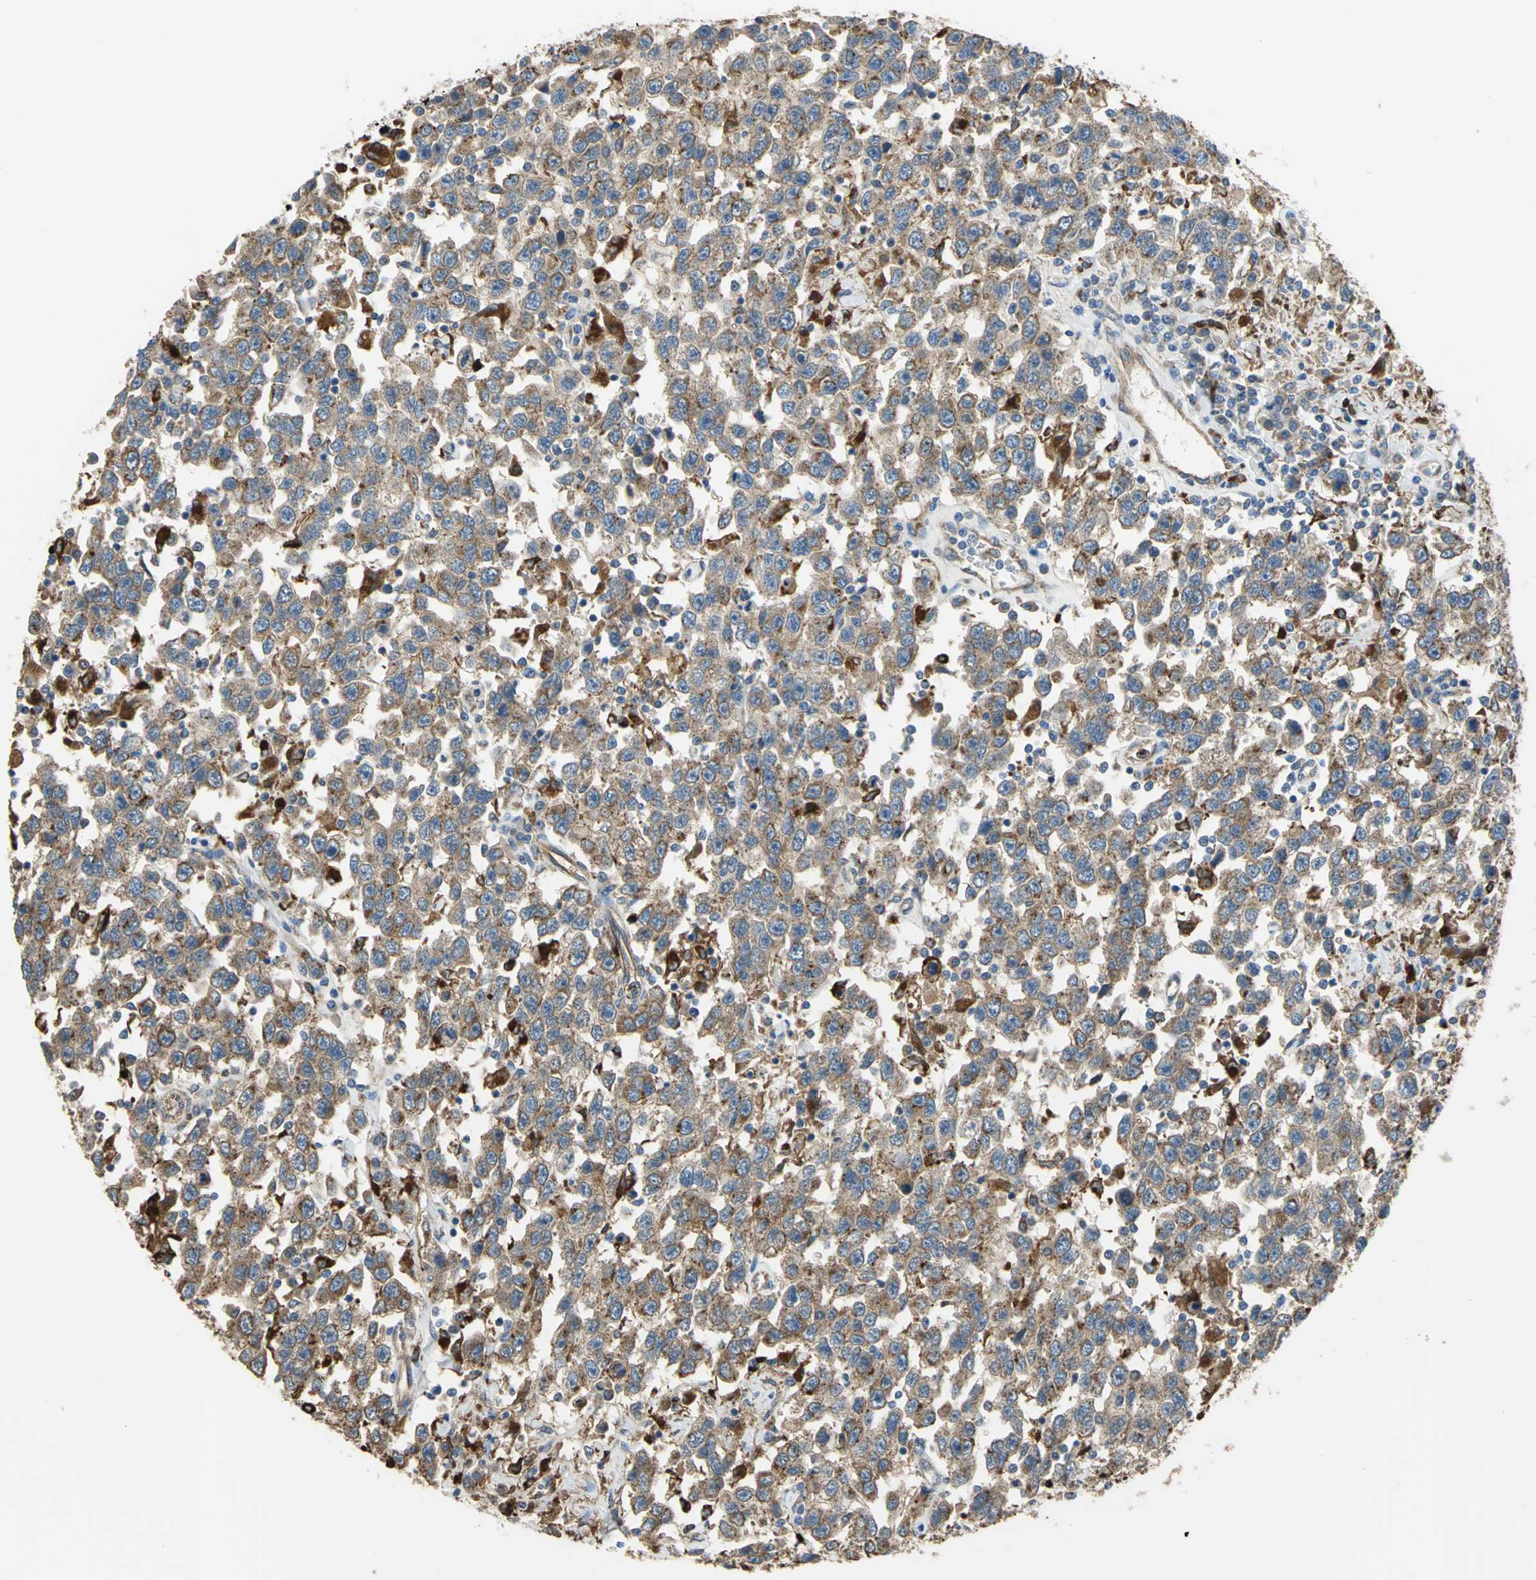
{"staining": {"intensity": "moderate", "quantity": "25%-75%", "location": "cytoplasmic/membranous"}, "tissue": "testis cancer", "cell_type": "Tumor cells", "image_type": "cancer", "snomed": [{"axis": "morphology", "description": "Seminoma, NOS"}, {"axis": "topography", "description": "Testis"}], "caption": "IHC of testis cancer demonstrates medium levels of moderate cytoplasmic/membranous expression in approximately 25%-75% of tumor cells.", "gene": "DIAPH2", "patient": {"sex": "male", "age": 41}}